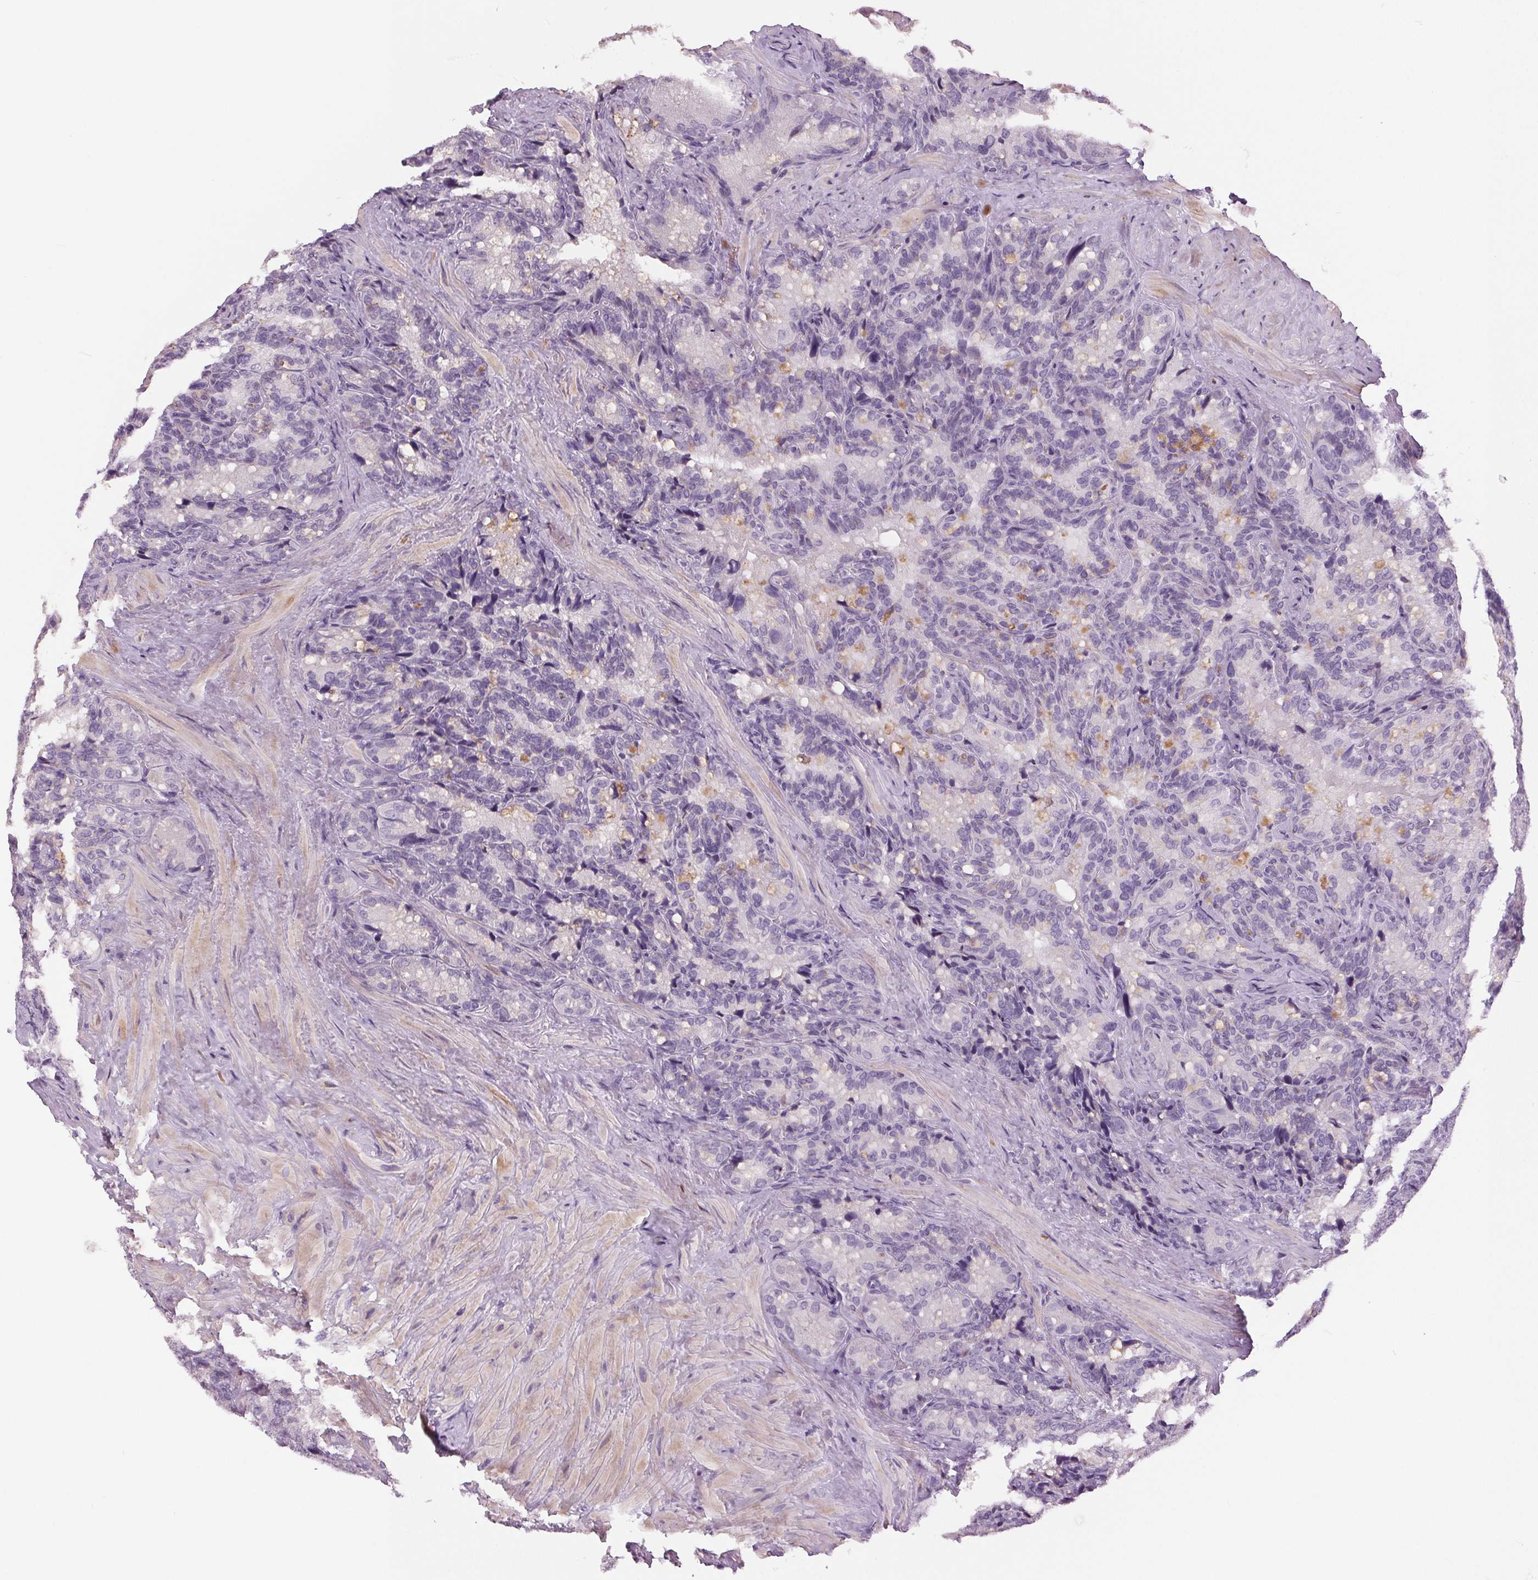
{"staining": {"intensity": "negative", "quantity": "none", "location": "none"}, "tissue": "seminal vesicle", "cell_type": "Glandular cells", "image_type": "normal", "snomed": [{"axis": "morphology", "description": "Normal tissue, NOS"}, {"axis": "topography", "description": "Seminal veicle"}], "caption": "DAB immunohistochemical staining of normal human seminal vesicle shows no significant expression in glandular cells. The staining was performed using DAB to visualize the protein expression in brown, while the nuclei were stained in blue with hematoxylin (Magnification: 20x).", "gene": "MISP", "patient": {"sex": "male", "age": 60}}